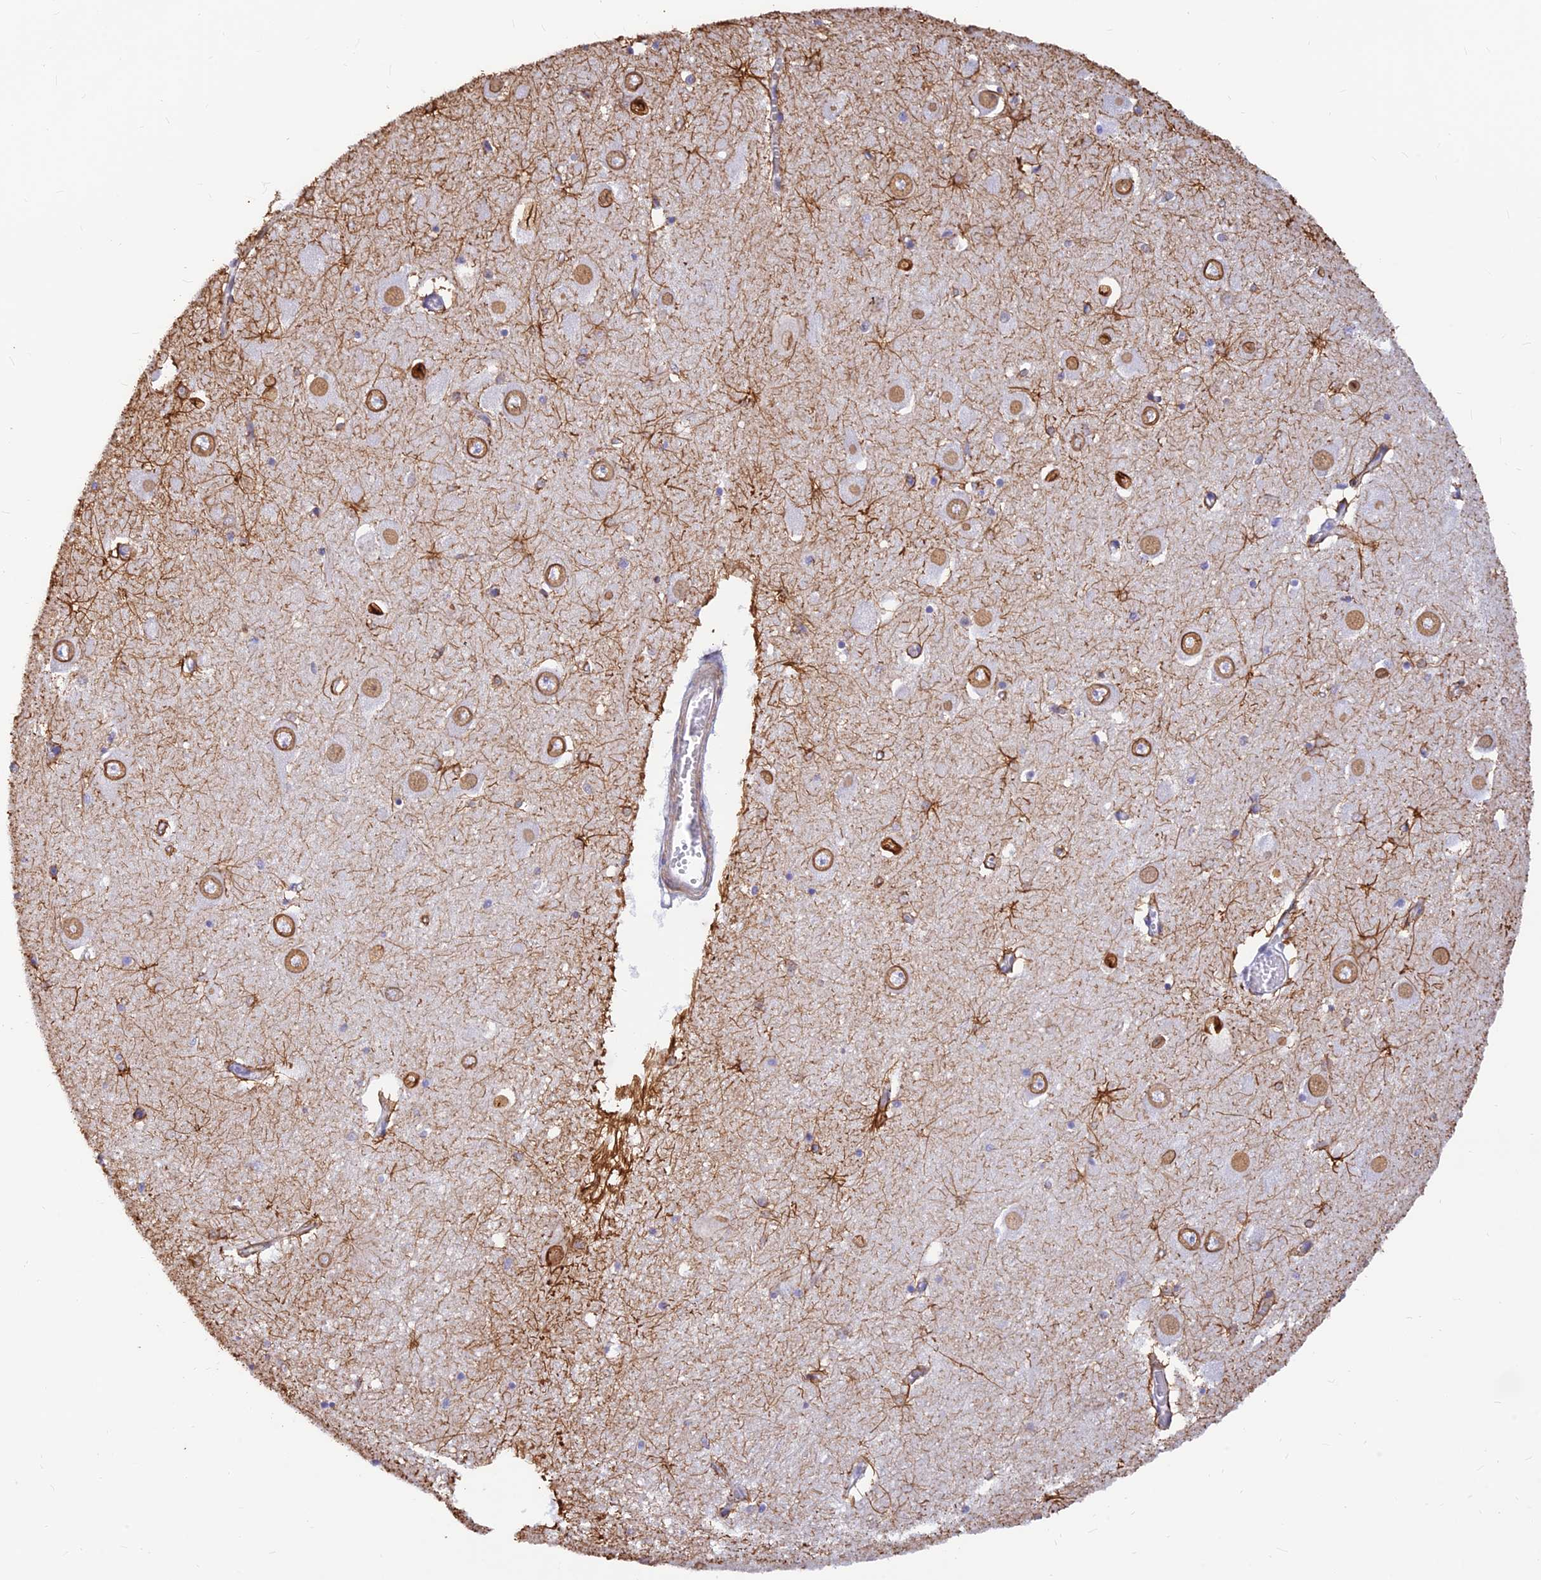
{"staining": {"intensity": "strong", "quantity": "<25%", "location": "cytoplasmic/membranous"}, "tissue": "hippocampus", "cell_type": "Glial cells", "image_type": "normal", "snomed": [{"axis": "morphology", "description": "Normal tissue, NOS"}, {"axis": "topography", "description": "Hippocampus"}], "caption": "IHC photomicrograph of unremarkable hippocampus: human hippocampus stained using IHC reveals medium levels of strong protein expression localized specifically in the cytoplasmic/membranous of glial cells, appearing as a cytoplasmic/membranous brown color.", "gene": "ALDH1L2", "patient": {"sex": "male", "age": 70}}